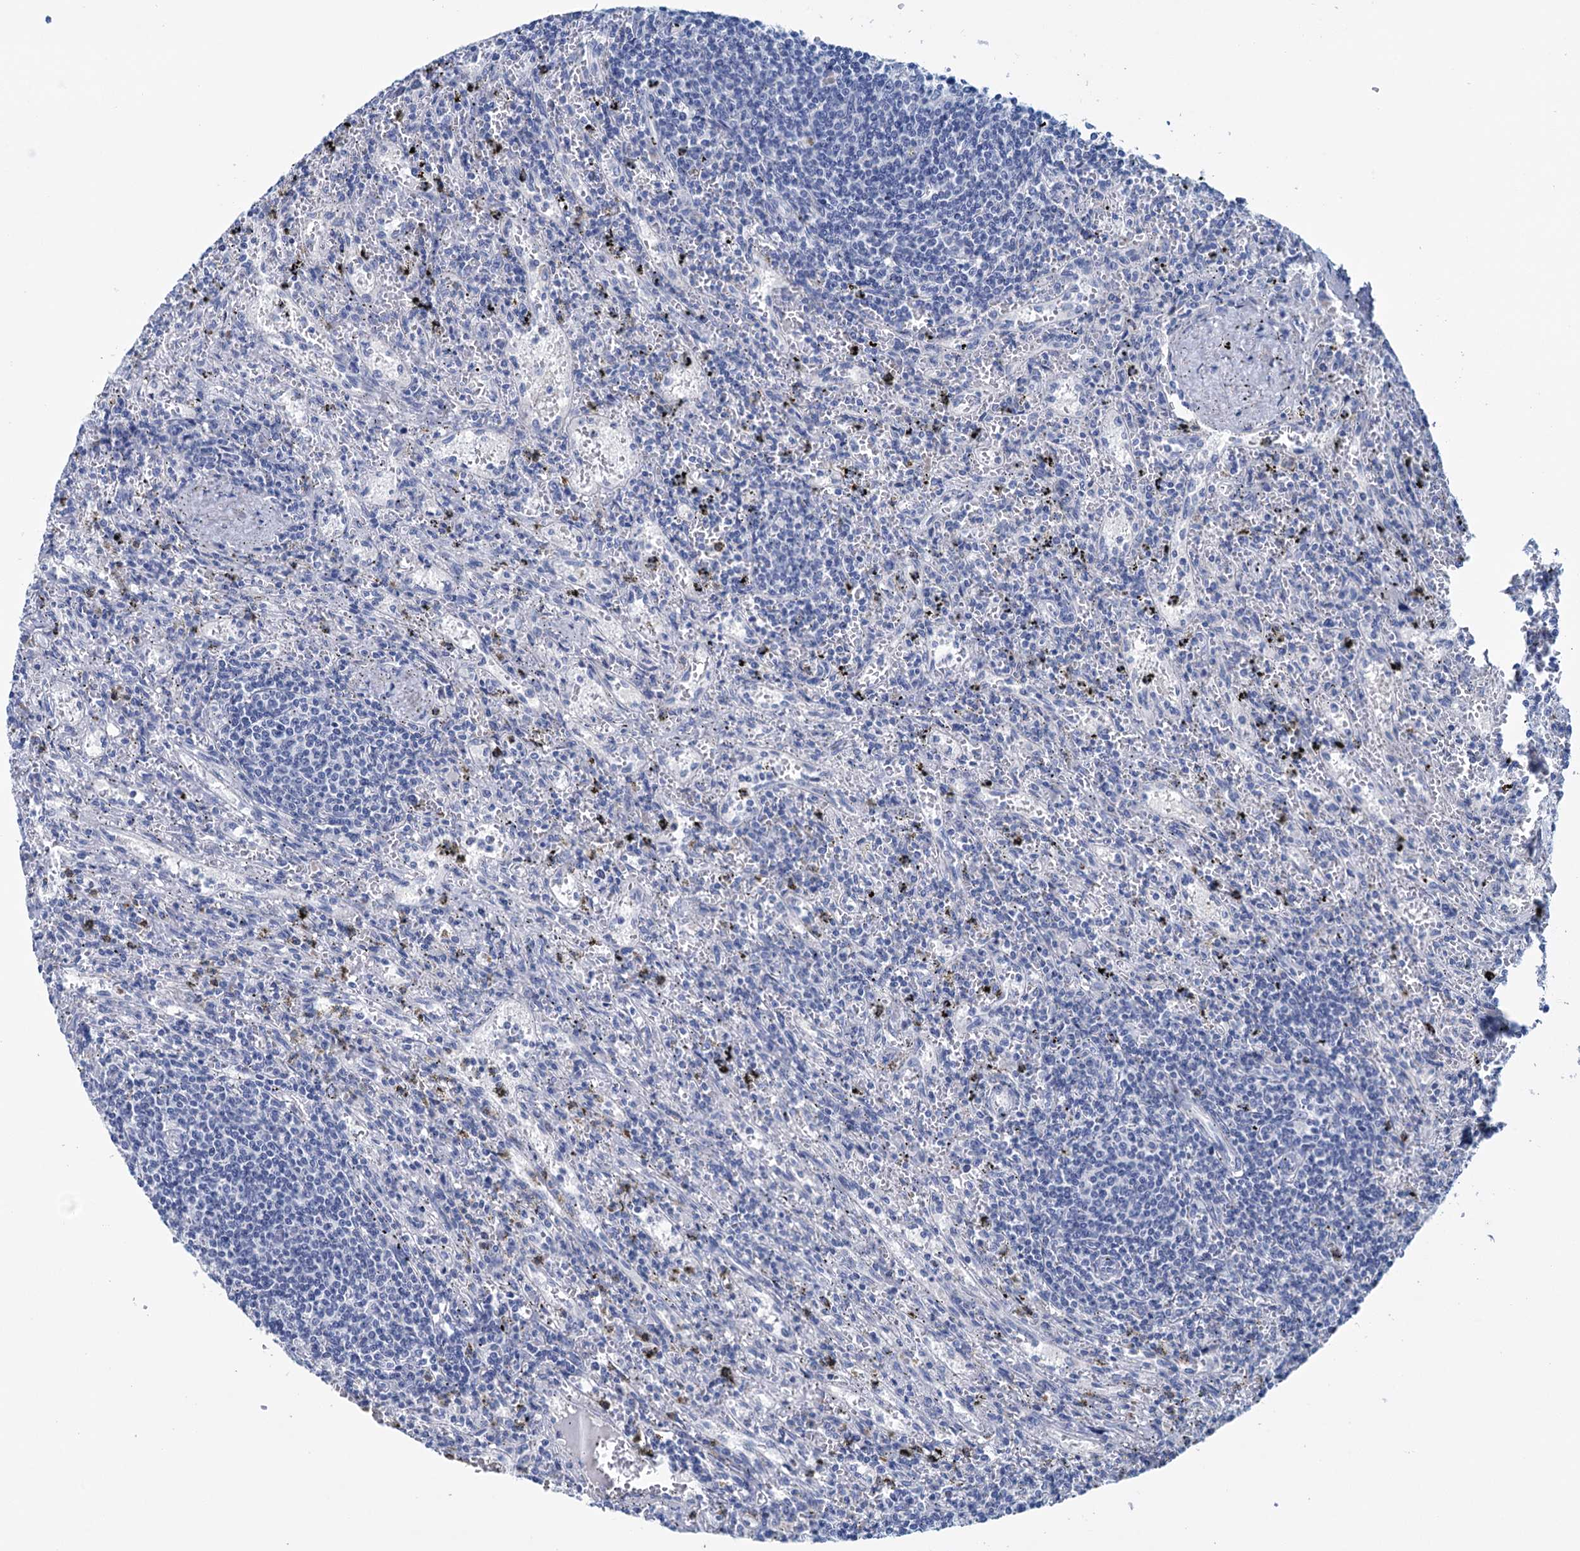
{"staining": {"intensity": "negative", "quantity": "none", "location": "none"}, "tissue": "lymphoma", "cell_type": "Tumor cells", "image_type": "cancer", "snomed": [{"axis": "morphology", "description": "Malignant lymphoma, non-Hodgkin's type, Low grade"}, {"axis": "topography", "description": "Spleen"}], "caption": "This is an immunohistochemistry (IHC) histopathology image of human lymphoma. There is no staining in tumor cells.", "gene": "MYOZ3", "patient": {"sex": "male", "age": 76}}